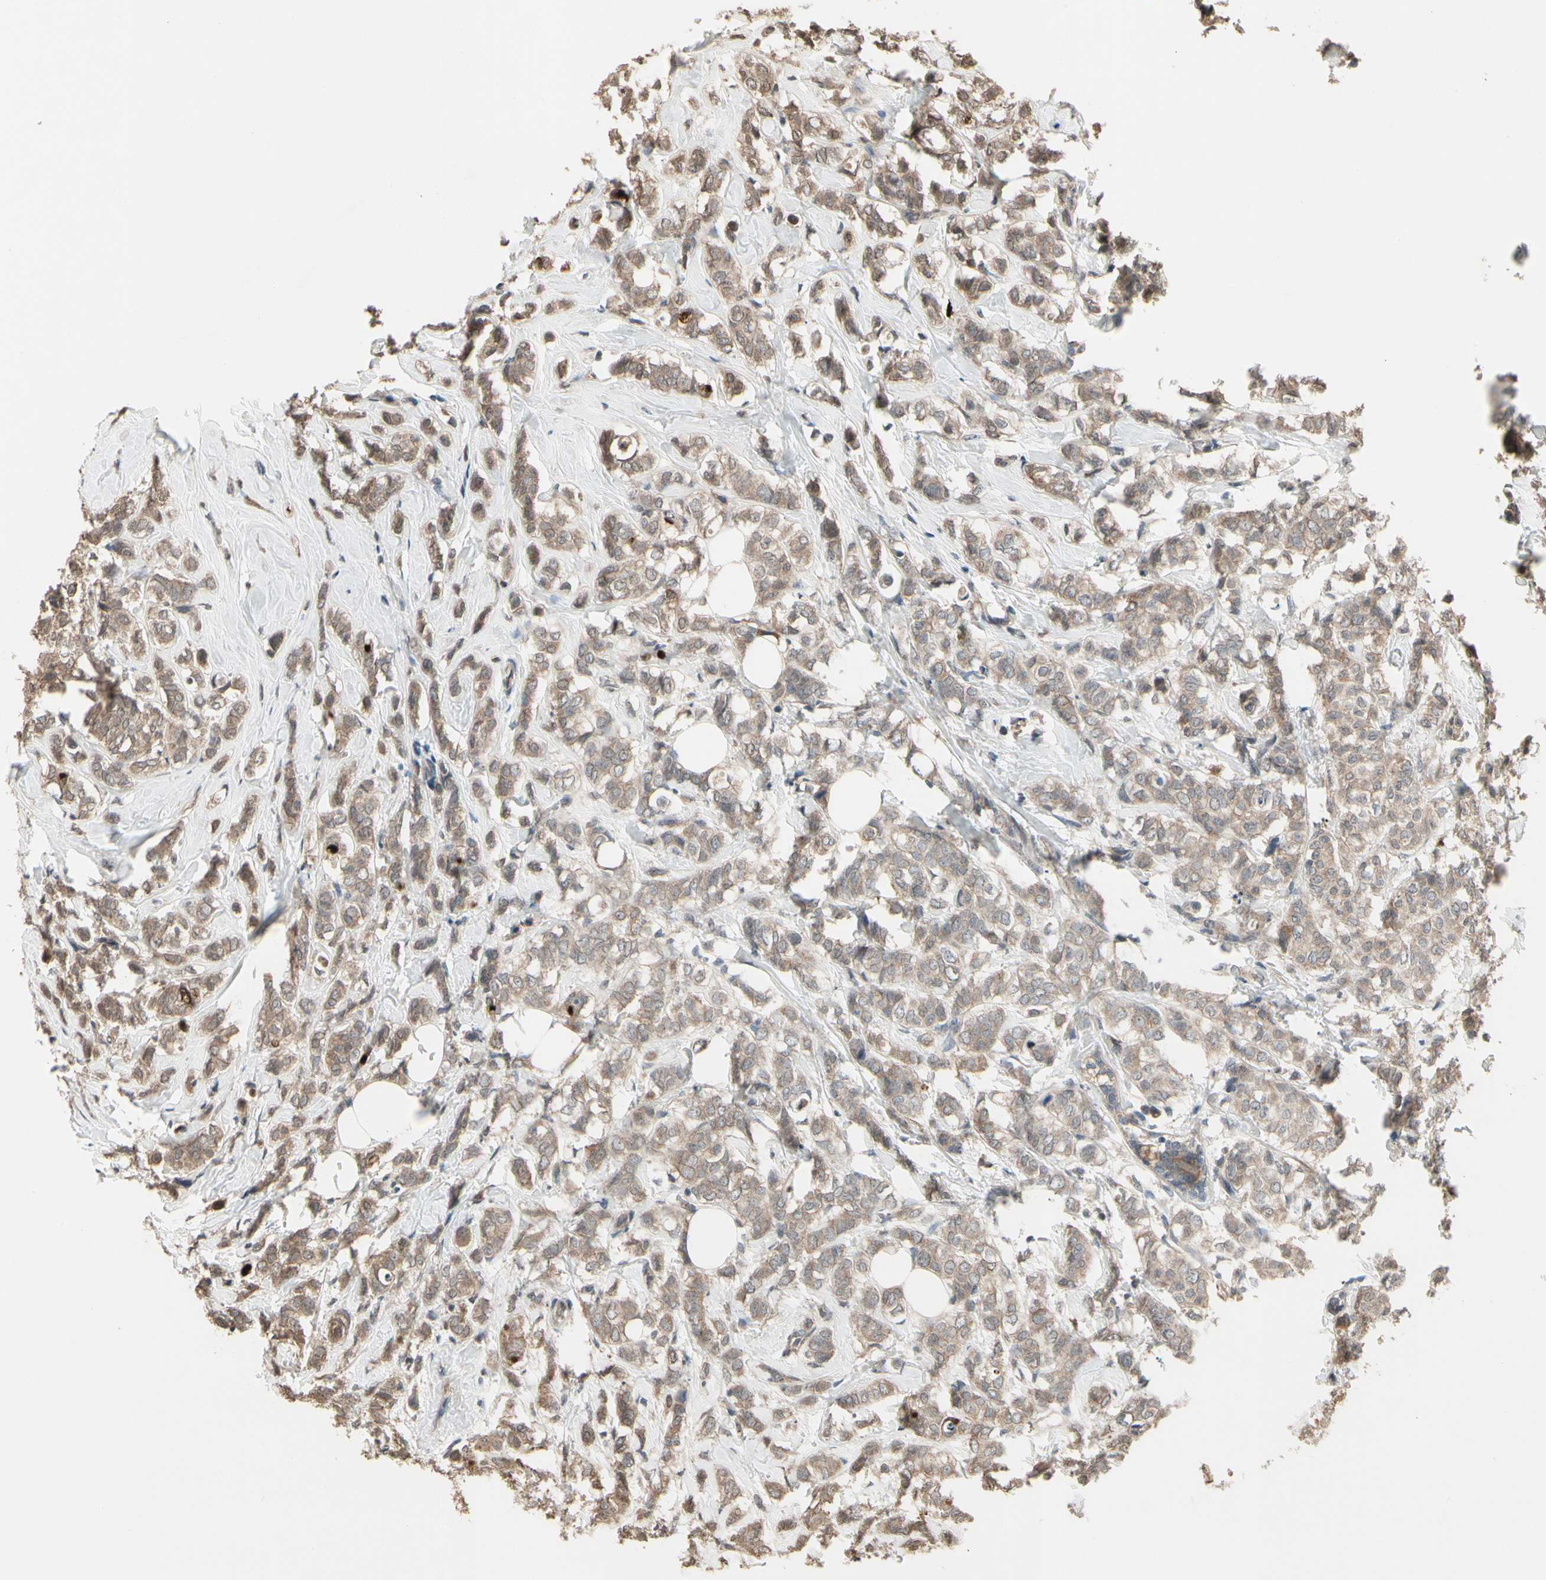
{"staining": {"intensity": "moderate", "quantity": ">75%", "location": "cytoplasmic/membranous"}, "tissue": "breast cancer", "cell_type": "Tumor cells", "image_type": "cancer", "snomed": [{"axis": "morphology", "description": "Lobular carcinoma"}, {"axis": "topography", "description": "Breast"}], "caption": "Immunohistochemical staining of lobular carcinoma (breast) exhibits medium levels of moderate cytoplasmic/membranous expression in approximately >75% of tumor cells. (Stains: DAB in brown, nuclei in blue, Microscopy: brightfield microscopy at high magnification).", "gene": "PNPLA7", "patient": {"sex": "female", "age": 60}}